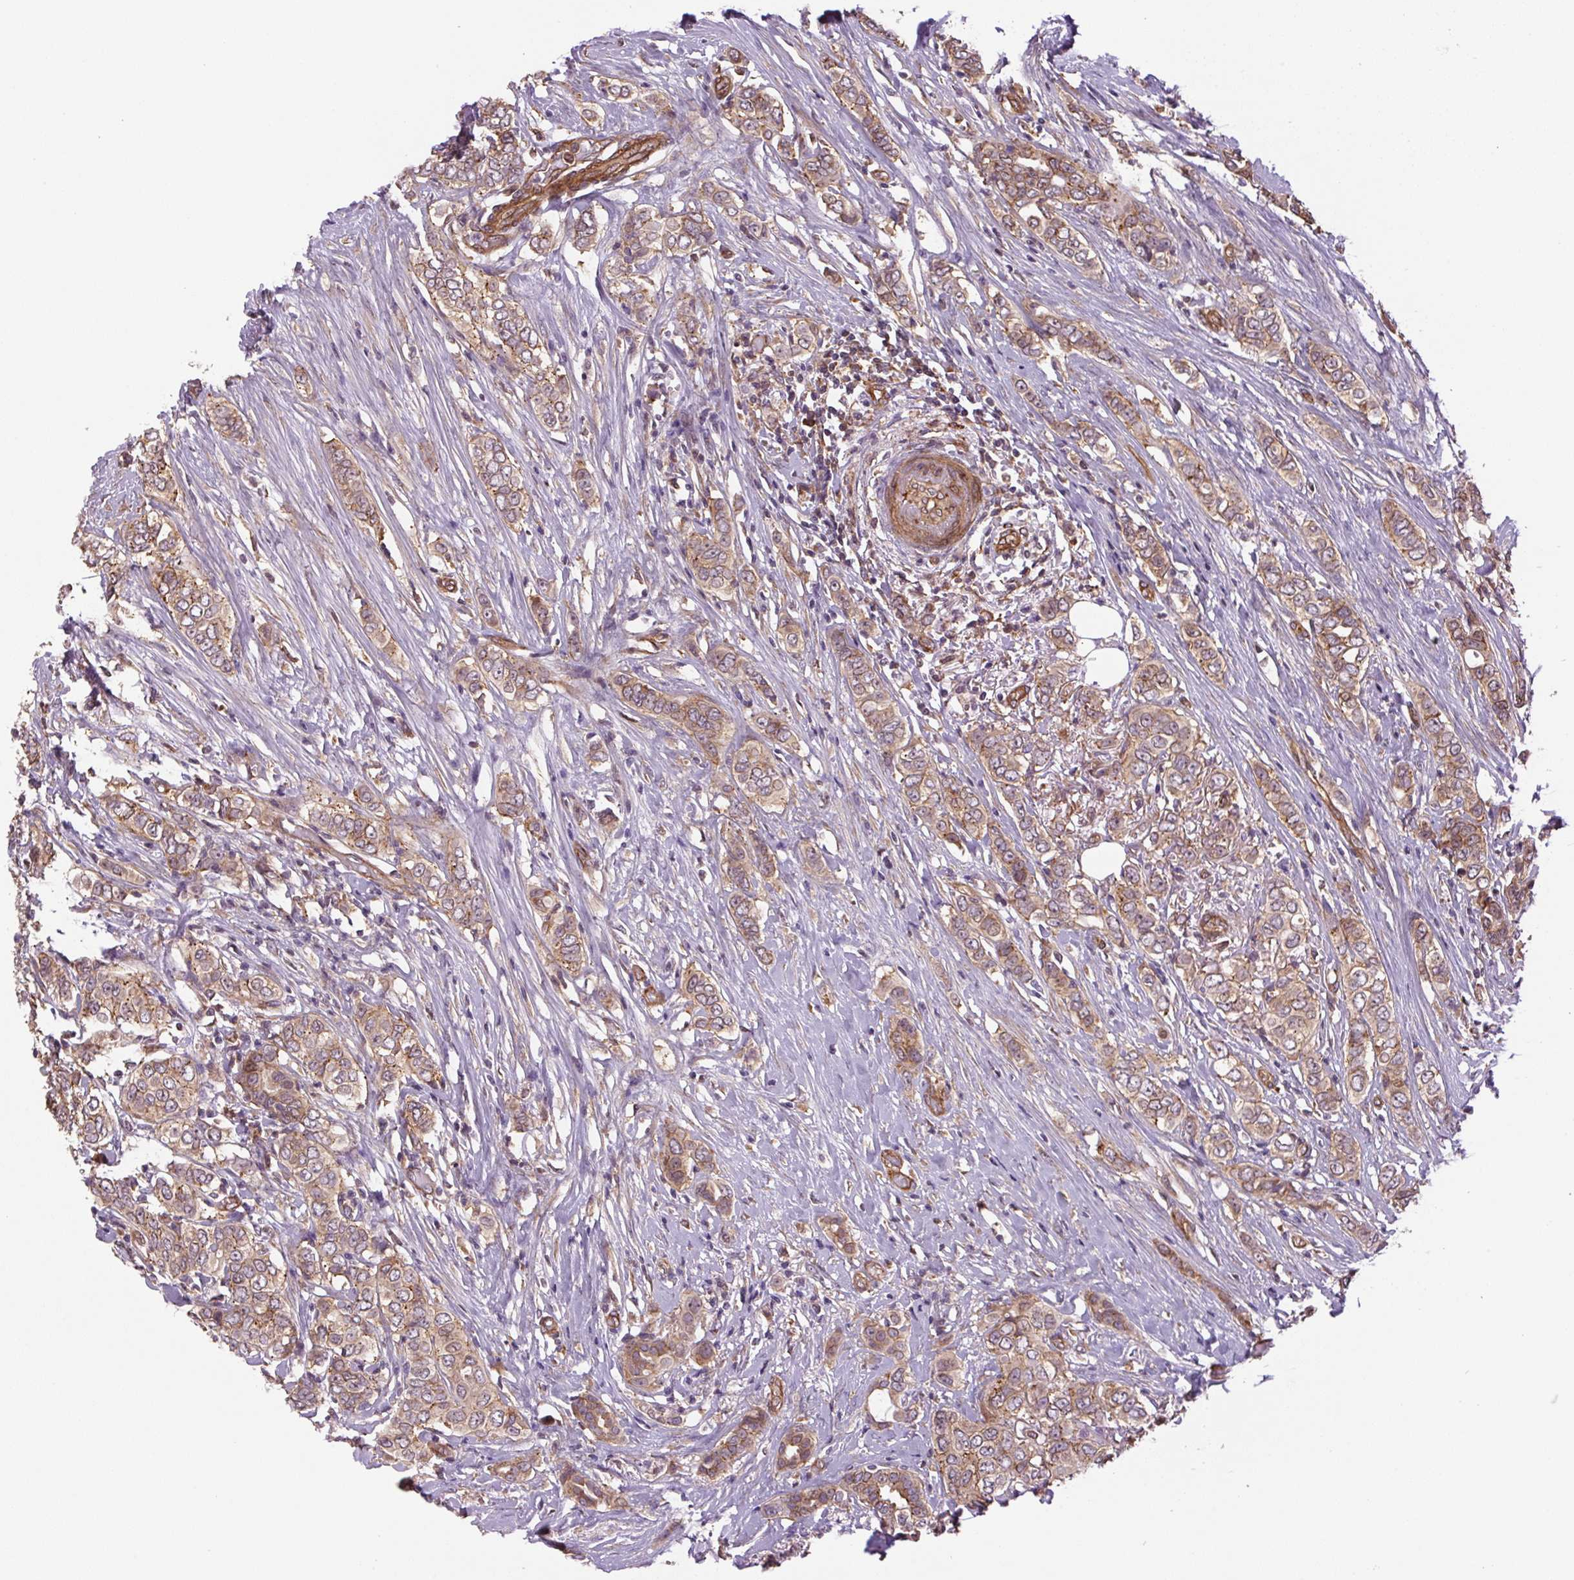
{"staining": {"intensity": "moderate", "quantity": ">75%", "location": "cytoplasmic/membranous"}, "tissue": "breast cancer", "cell_type": "Tumor cells", "image_type": "cancer", "snomed": [{"axis": "morphology", "description": "Lobular carcinoma"}, {"axis": "topography", "description": "Breast"}], "caption": "The photomicrograph demonstrates immunohistochemical staining of breast cancer. There is moderate cytoplasmic/membranous positivity is appreciated in approximately >75% of tumor cells.", "gene": "SEPTIN10", "patient": {"sex": "female", "age": 51}}